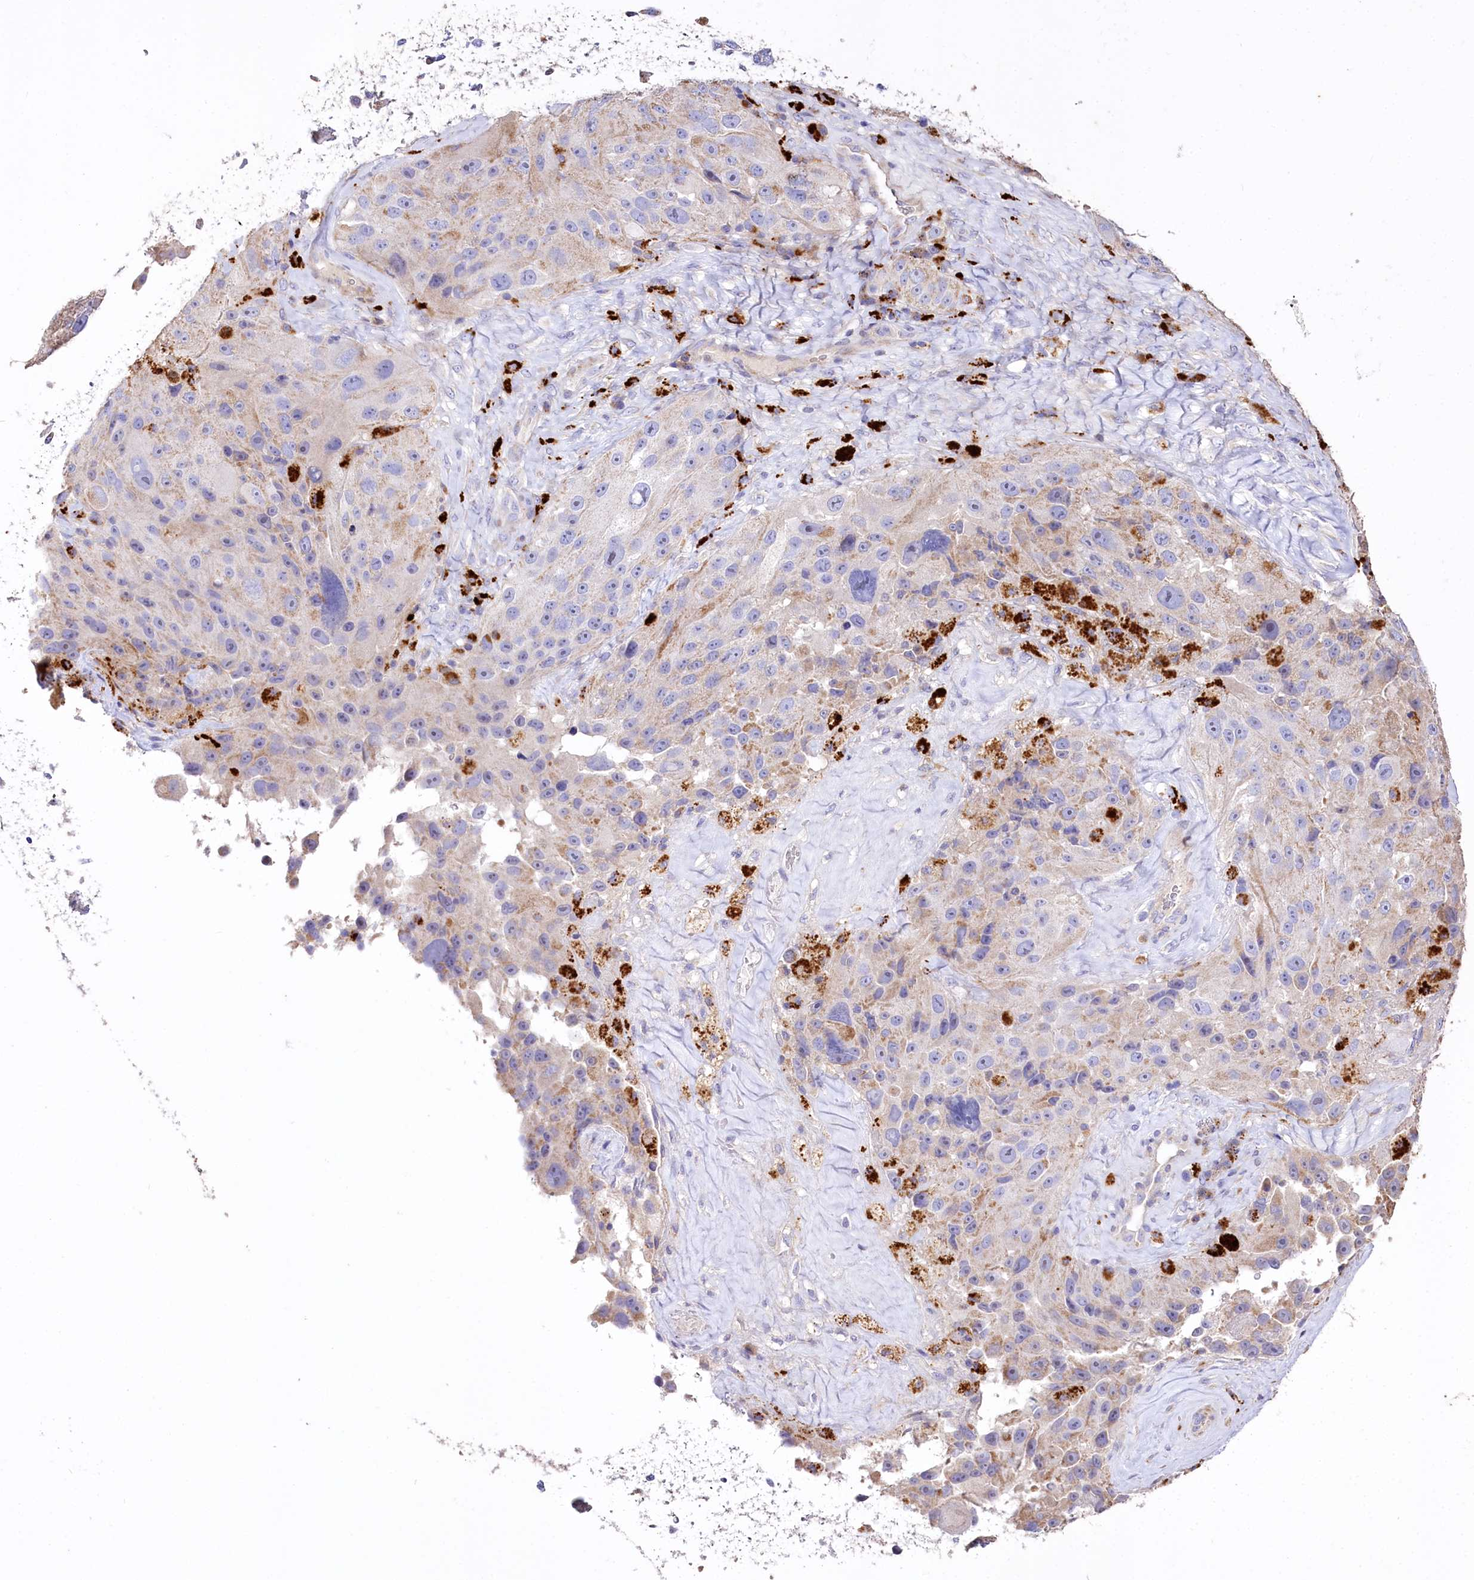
{"staining": {"intensity": "weak", "quantity": "25%-75%", "location": "cytoplasmic/membranous"}, "tissue": "melanoma", "cell_type": "Tumor cells", "image_type": "cancer", "snomed": [{"axis": "morphology", "description": "Malignant melanoma, Metastatic site"}, {"axis": "topography", "description": "Lymph node"}], "caption": "The image exhibits staining of melanoma, revealing weak cytoplasmic/membranous protein staining (brown color) within tumor cells. Immunohistochemistry (ihc) stains the protein in brown and the nuclei are stained blue.", "gene": "PTER", "patient": {"sex": "male", "age": 62}}